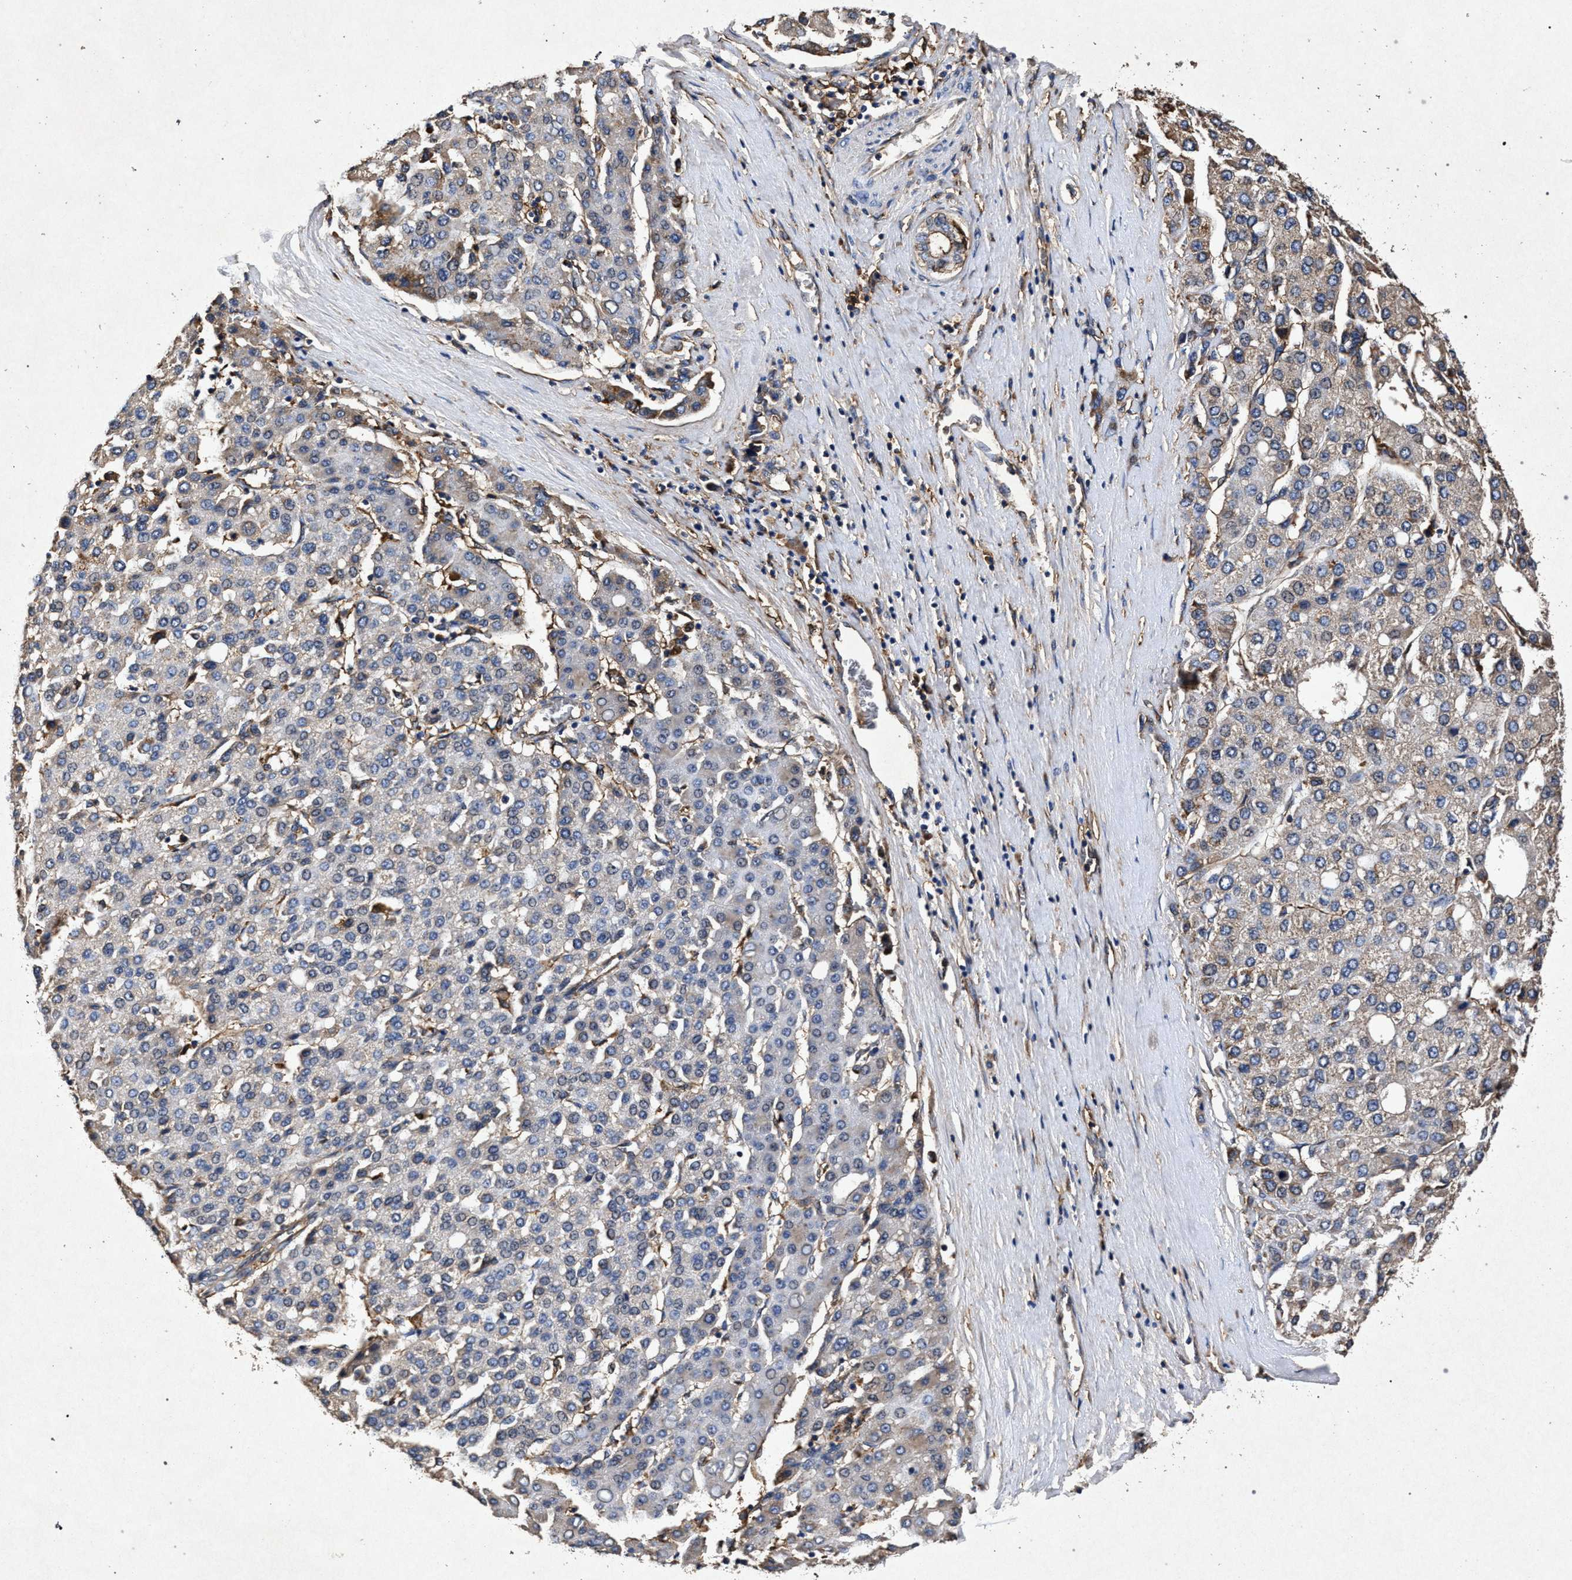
{"staining": {"intensity": "negative", "quantity": "none", "location": "none"}, "tissue": "liver cancer", "cell_type": "Tumor cells", "image_type": "cancer", "snomed": [{"axis": "morphology", "description": "Carcinoma, Hepatocellular, NOS"}, {"axis": "topography", "description": "Liver"}], "caption": "Tumor cells are negative for brown protein staining in liver cancer (hepatocellular carcinoma).", "gene": "MARCKS", "patient": {"sex": "male", "age": 65}}